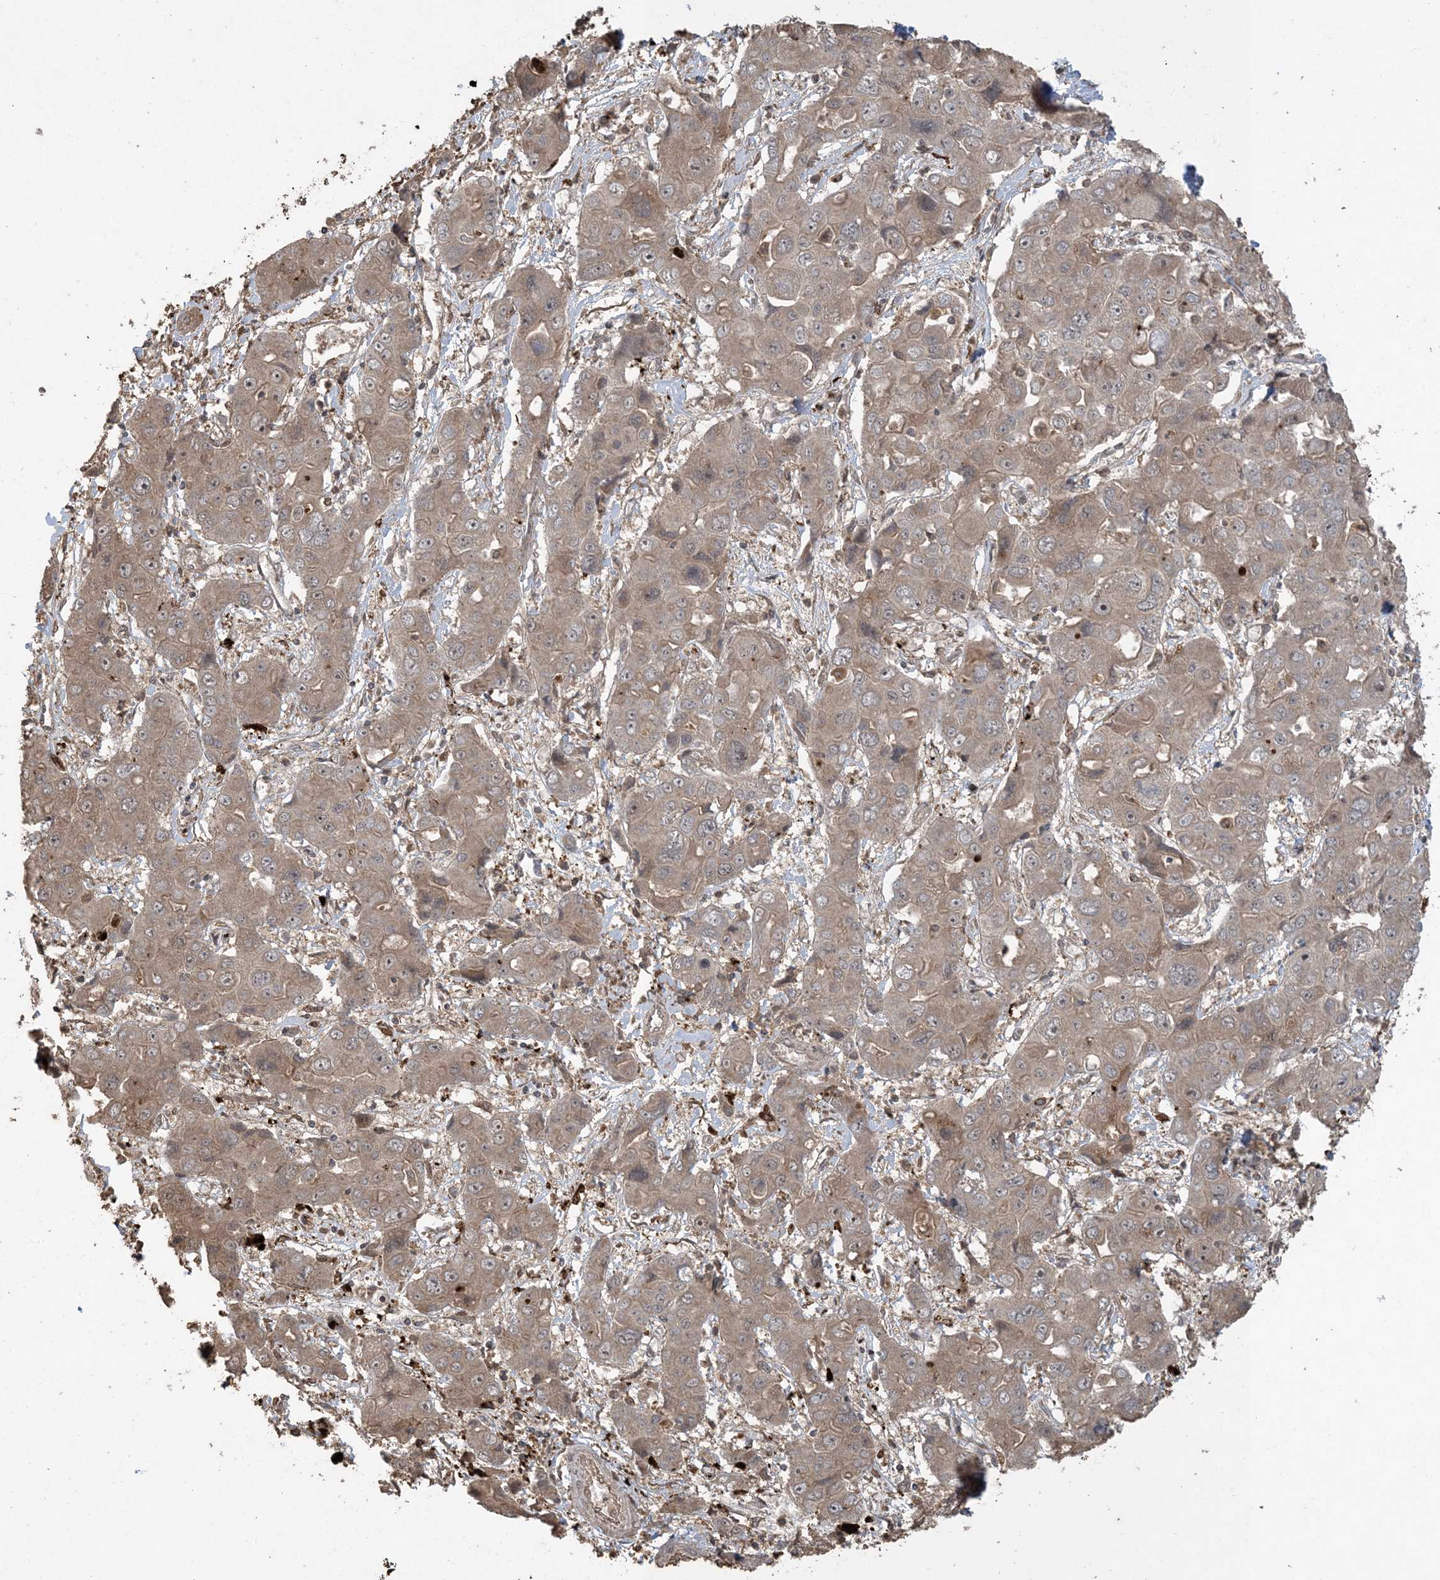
{"staining": {"intensity": "weak", "quantity": ">75%", "location": "cytoplasmic/membranous"}, "tissue": "liver cancer", "cell_type": "Tumor cells", "image_type": "cancer", "snomed": [{"axis": "morphology", "description": "Cholangiocarcinoma"}, {"axis": "topography", "description": "Liver"}], "caption": "Human liver cancer stained with a protein marker displays weak staining in tumor cells.", "gene": "EFCAB8", "patient": {"sex": "male", "age": 67}}